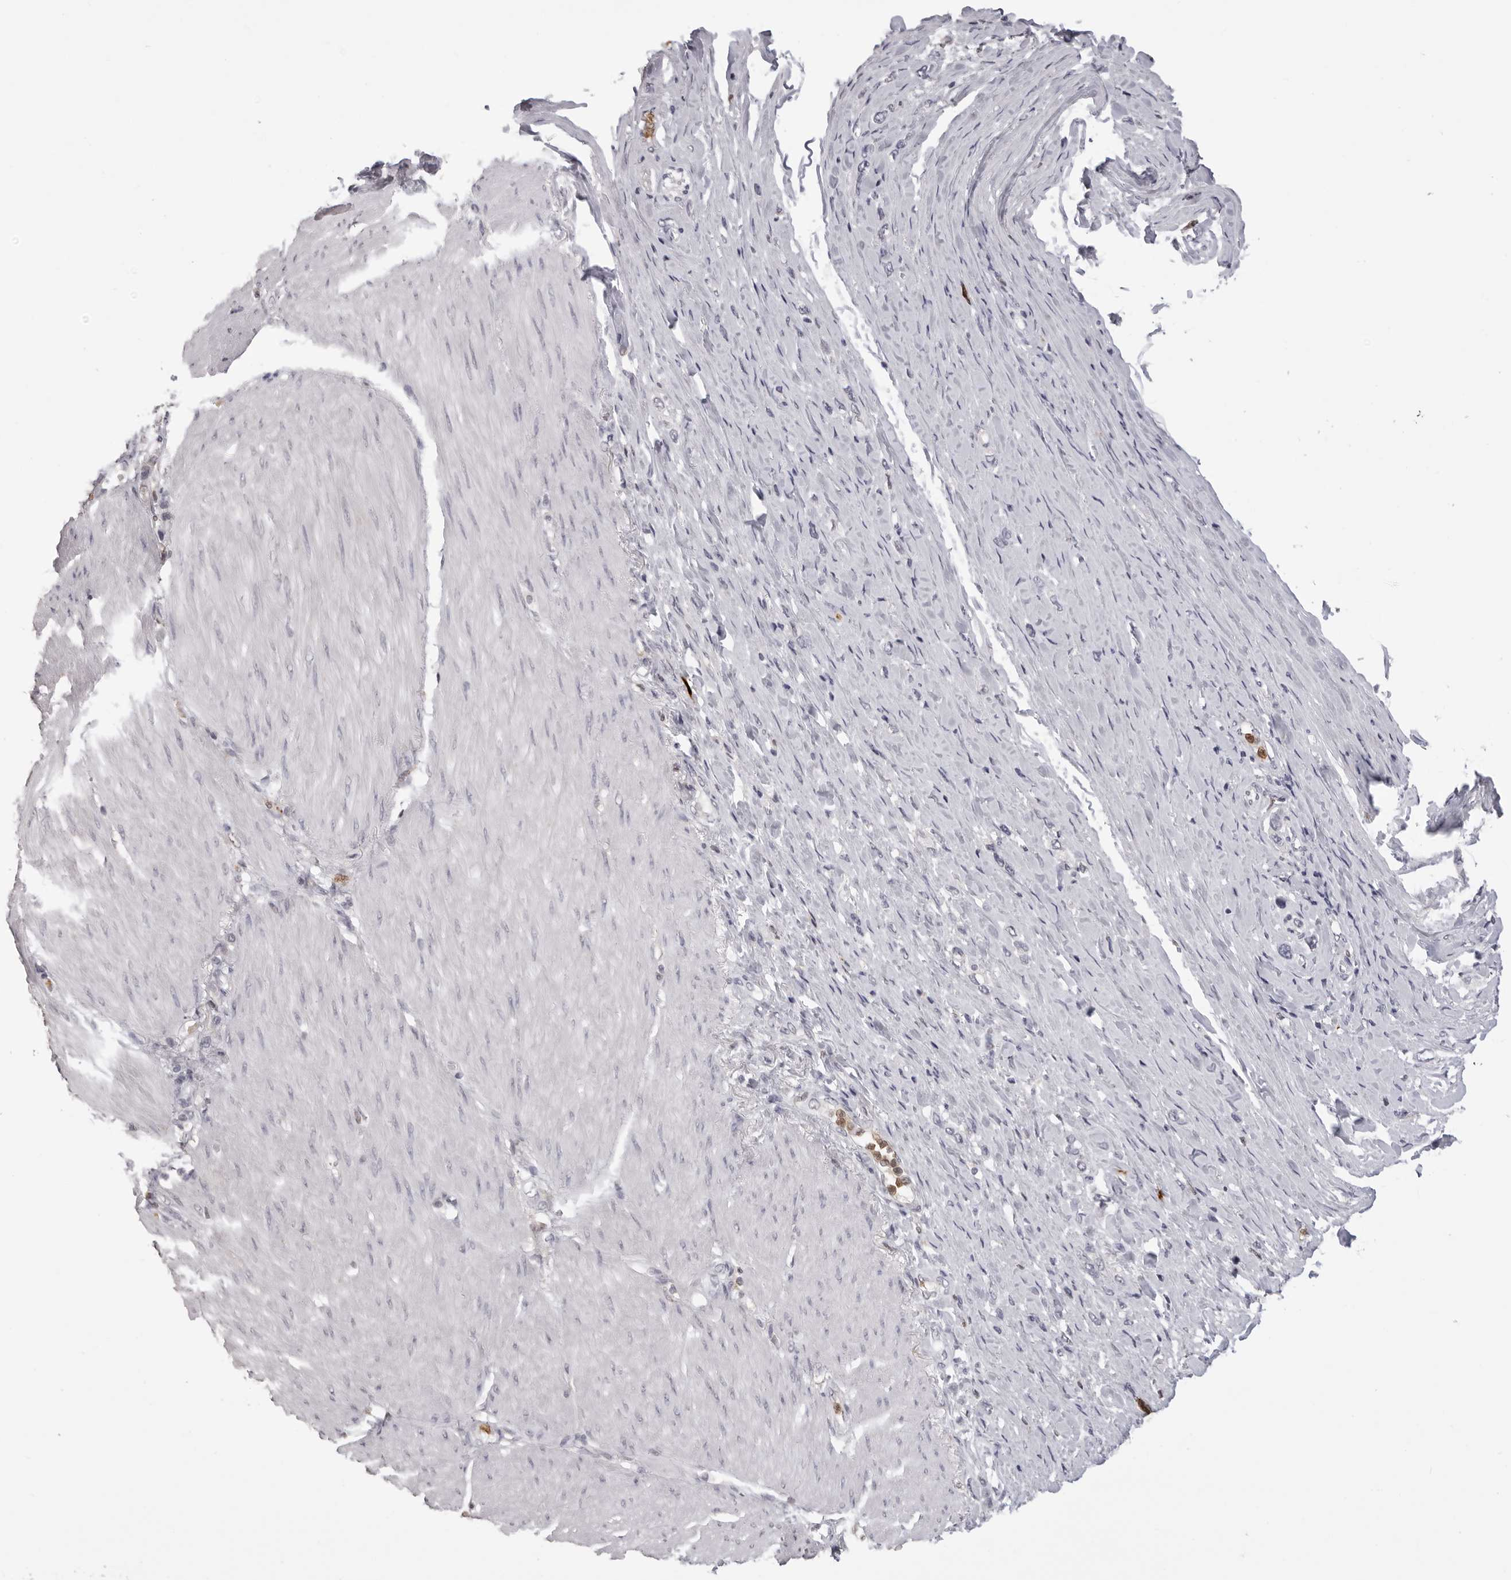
{"staining": {"intensity": "negative", "quantity": "none", "location": "none"}, "tissue": "stomach cancer", "cell_type": "Tumor cells", "image_type": "cancer", "snomed": [{"axis": "morphology", "description": "Adenocarcinoma, NOS"}, {"axis": "topography", "description": "Stomach"}], "caption": "A histopathology image of human stomach cancer (adenocarcinoma) is negative for staining in tumor cells. (DAB (3,3'-diaminobenzidine) immunohistochemistry (IHC) visualized using brightfield microscopy, high magnification).", "gene": "IL31", "patient": {"sex": "female", "age": 65}}